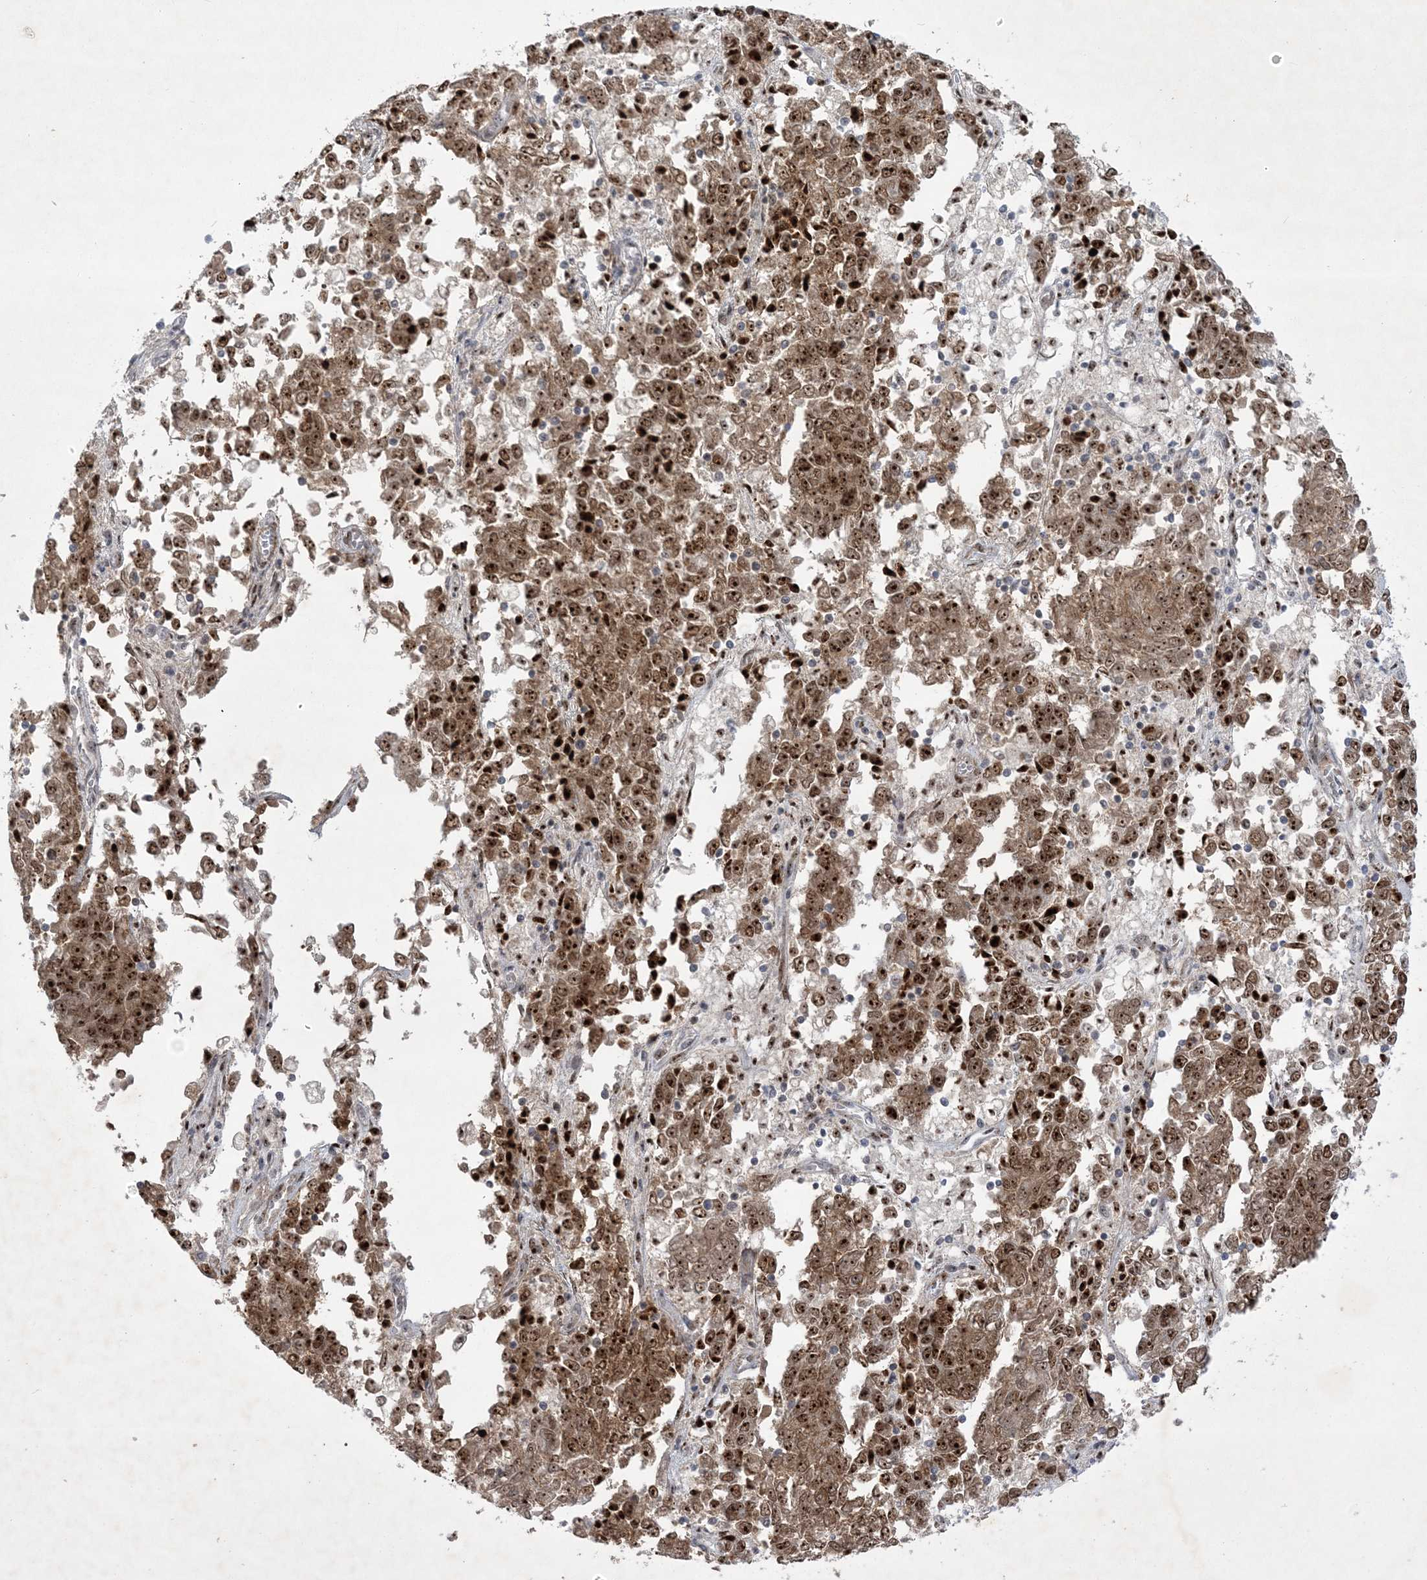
{"staining": {"intensity": "moderate", "quantity": ">75%", "location": "cytoplasmic/membranous,nuclear"}, "tissue": "endometrial cancer", "cell_type": "Tumor cells", "image_type": "cancer", "snomed": [{"axis": "morphology", "description": "Adenocarcinoma, NOS"}, {"axis": "topography", "description": "Endometrium"}], "caption": "DAB immunohistochemical staining of human endometrial adenocarcinoma exhibits moderate cytoplasmic/membranous and nuclear protein positivity in about >75% of tumor cells. (DAB IHC with brightfield microscopy, high magnification).", "gene": "NPM3", "patient": {"sex": "female", "age": 80}}